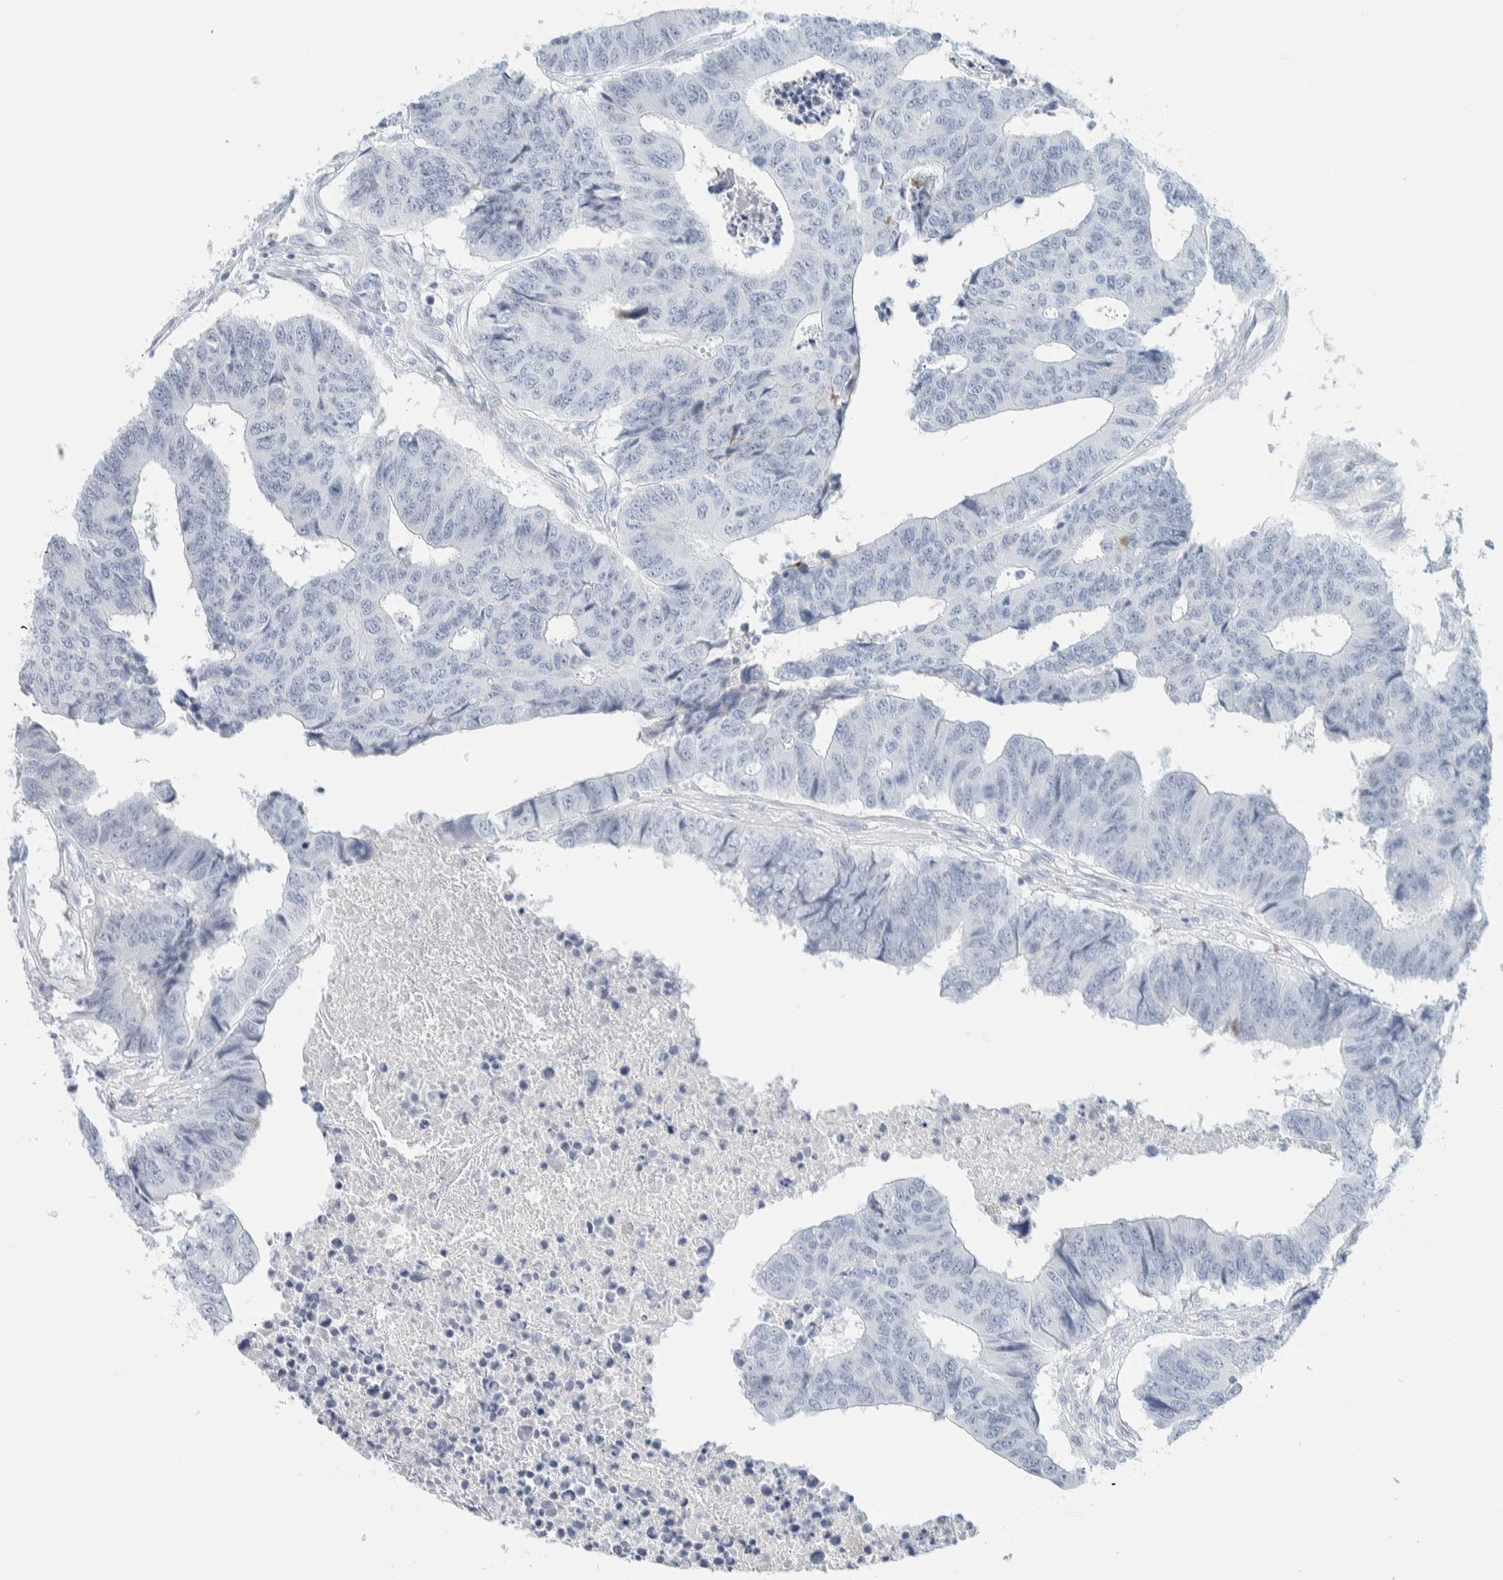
{"staining": {"intensity": "negative", "quantity": "none", "location": "none"}, "tissue": "colorectal cancer", "cell_type": "Tumor cells", "image_type": "cancer", "snomed": [{"axis": "morphology", "description": "Adenocarcinoma, NOS"}, {"axis": "topography", "description": "Rectum"}], "caption": "A high-resolution micrograph shows immunohistochemistry (IHC) staining of colorectal cancer (adenocarcinoma), which demonstrates no significant positivity in tumor cells. (DAB immunohistochemistry visualized using brightfield microscopy, high magnification).", "gene": "ATCAY", "patient": {"sex": "male", "age": 84}}